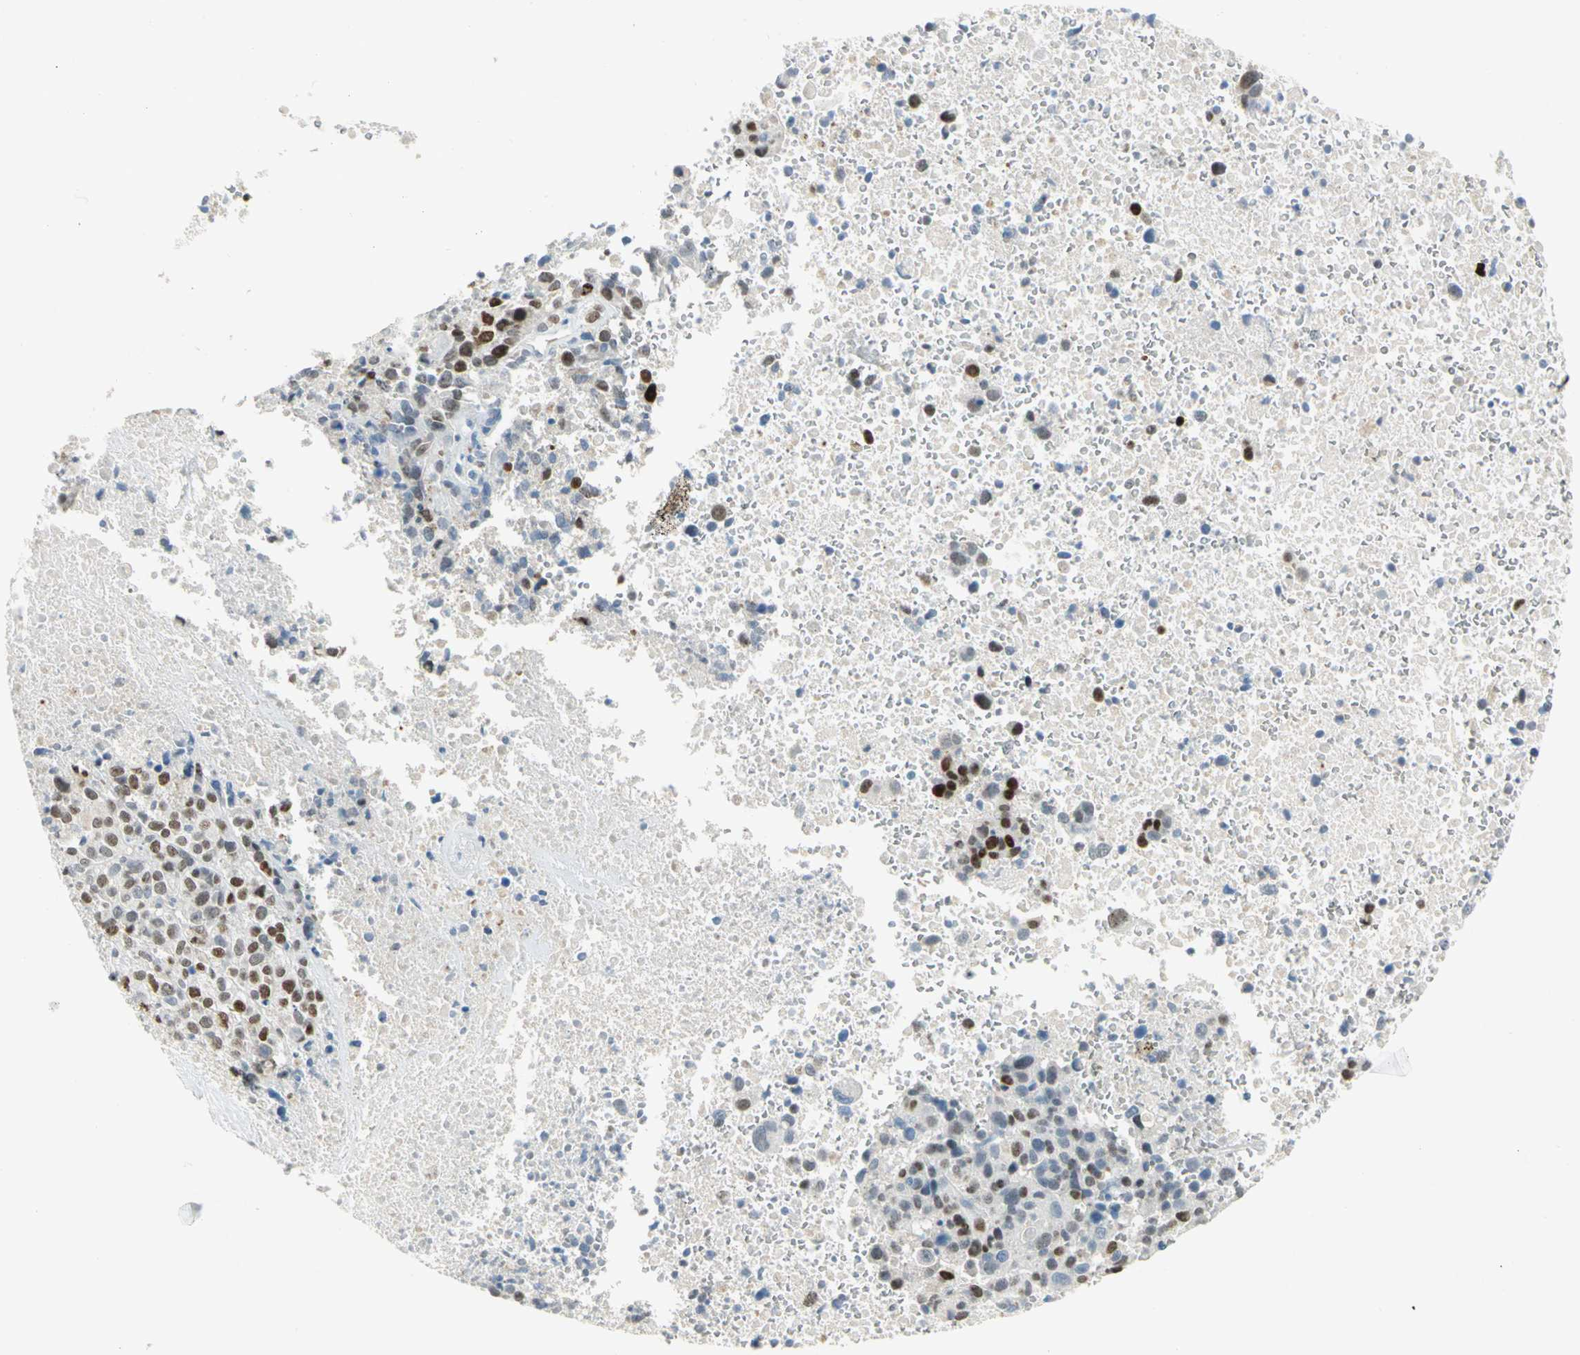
{"staining": {"intensity": "moderate", "quantity": ">75%", "location": "nuclear"}, "tissue": "melanoma", "cell_type": "Tumor cells", "image_type": "cancer", "snomed": [{"axis": "morphology", "description": "Malignant melanoma, Metastatic site"}, {"axis": "topography", "description": "Cerebral cortex"}], "caption": "Protein staining of melanoma tissue shows moderate nuclear expression in about >75% of tumor cells. (DAB (3,3'-diaminobenzidine) IHC with brightfield microscopy, high magnification).", "gene": "NAB2", "patient": {"sex": "female", "age": 52}}